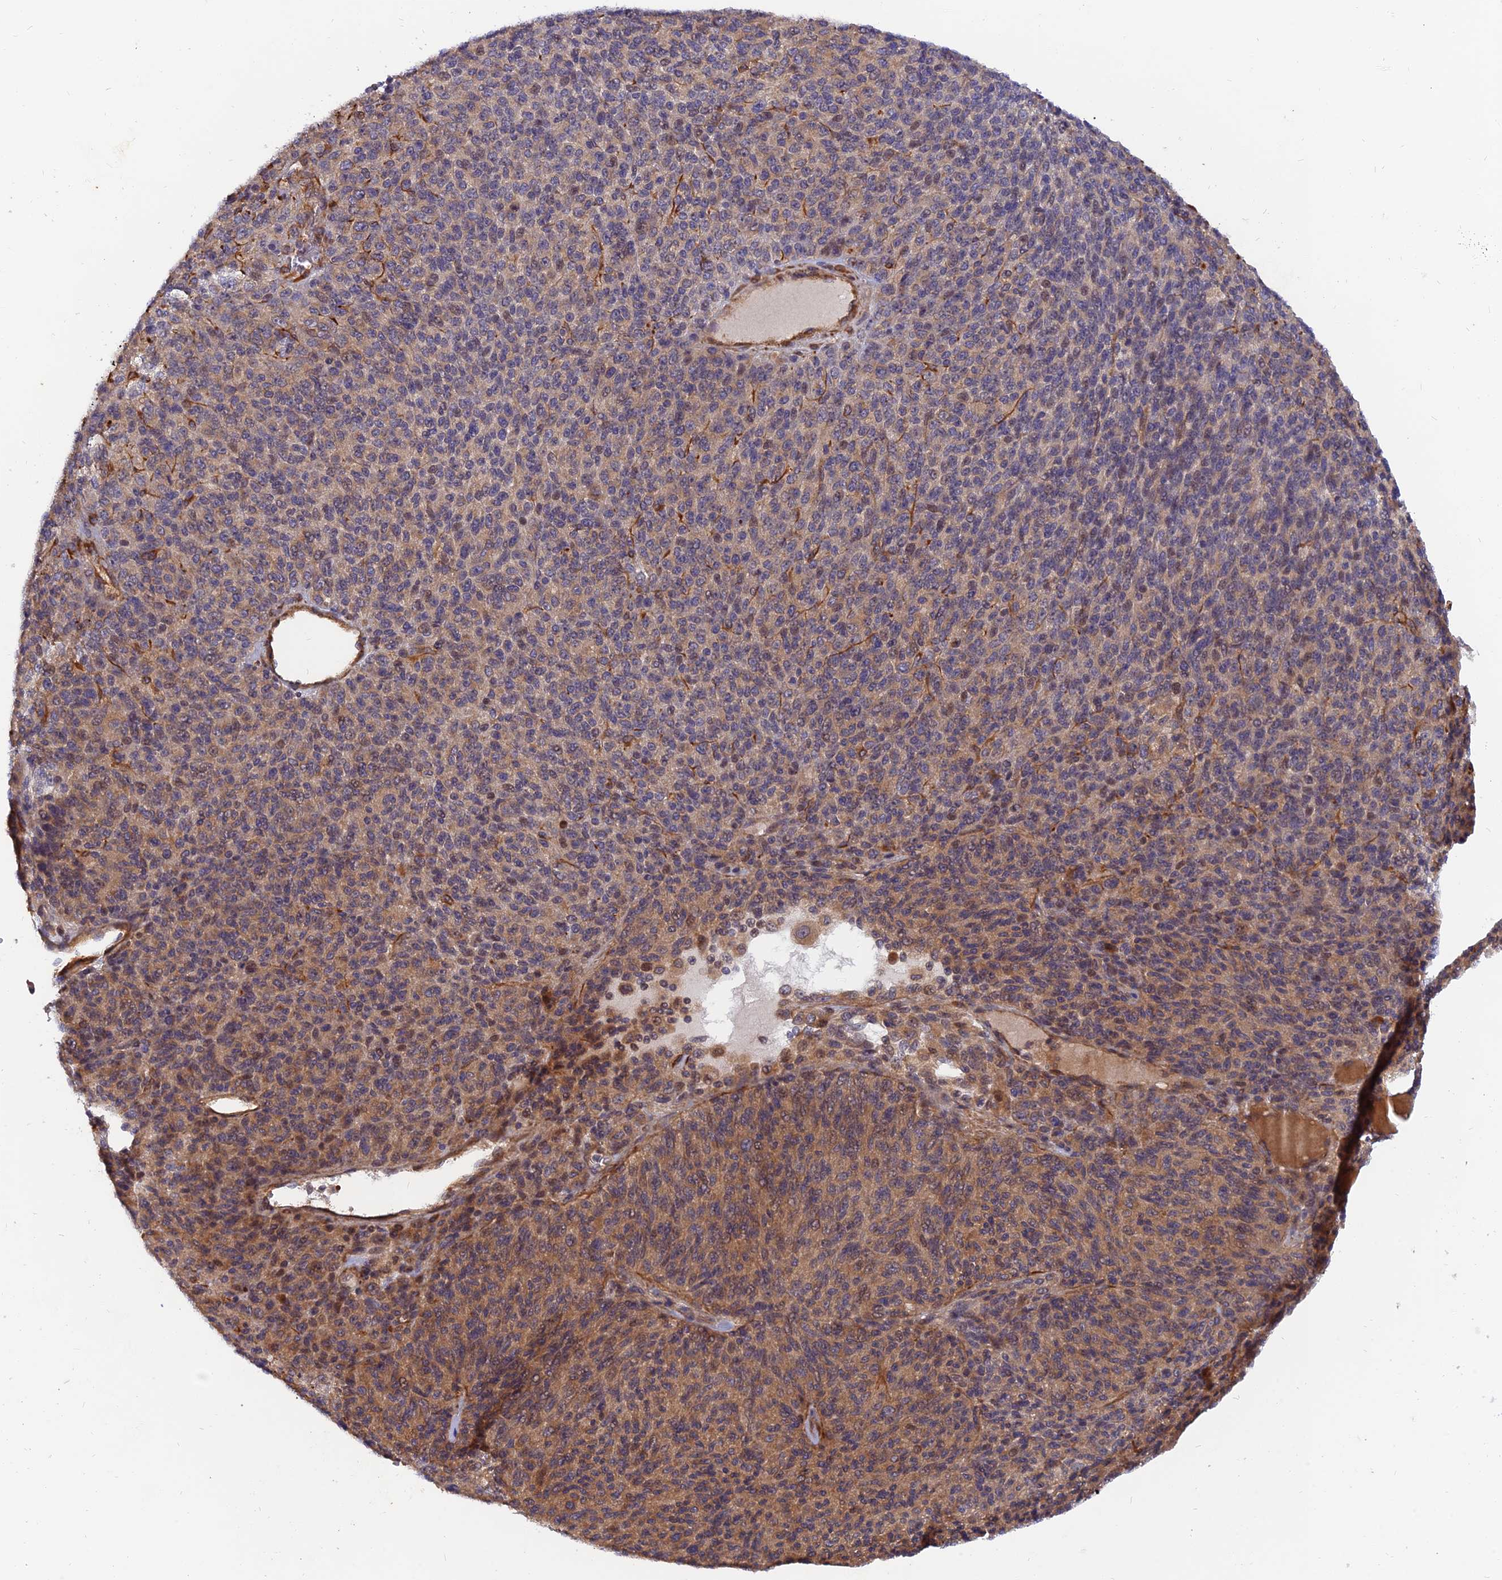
{"staining": {"intensity": "moderate", "quantity": "25%-75%", "location": "cytoplasmic/membranous"}, "tissue": "melanoma", "cell_type": "Tumor cells", "image_type": "cancer", "snomed": [{"axis": "morphology", "description": "Malignant melanoma, Metastatic site"}, {"axis": "topography", "description": "Brain"}], "caption": "Immunohistochemical staining of human melanoma reveals moderate cytoplasmic/membranous protein positivity in approximately 25%-75% of tumor cells. (Brightfield microscopy of DAB IHC at high magnification).", "gene": "WDR41", "patient": {"sex": "female", "age": 56}}